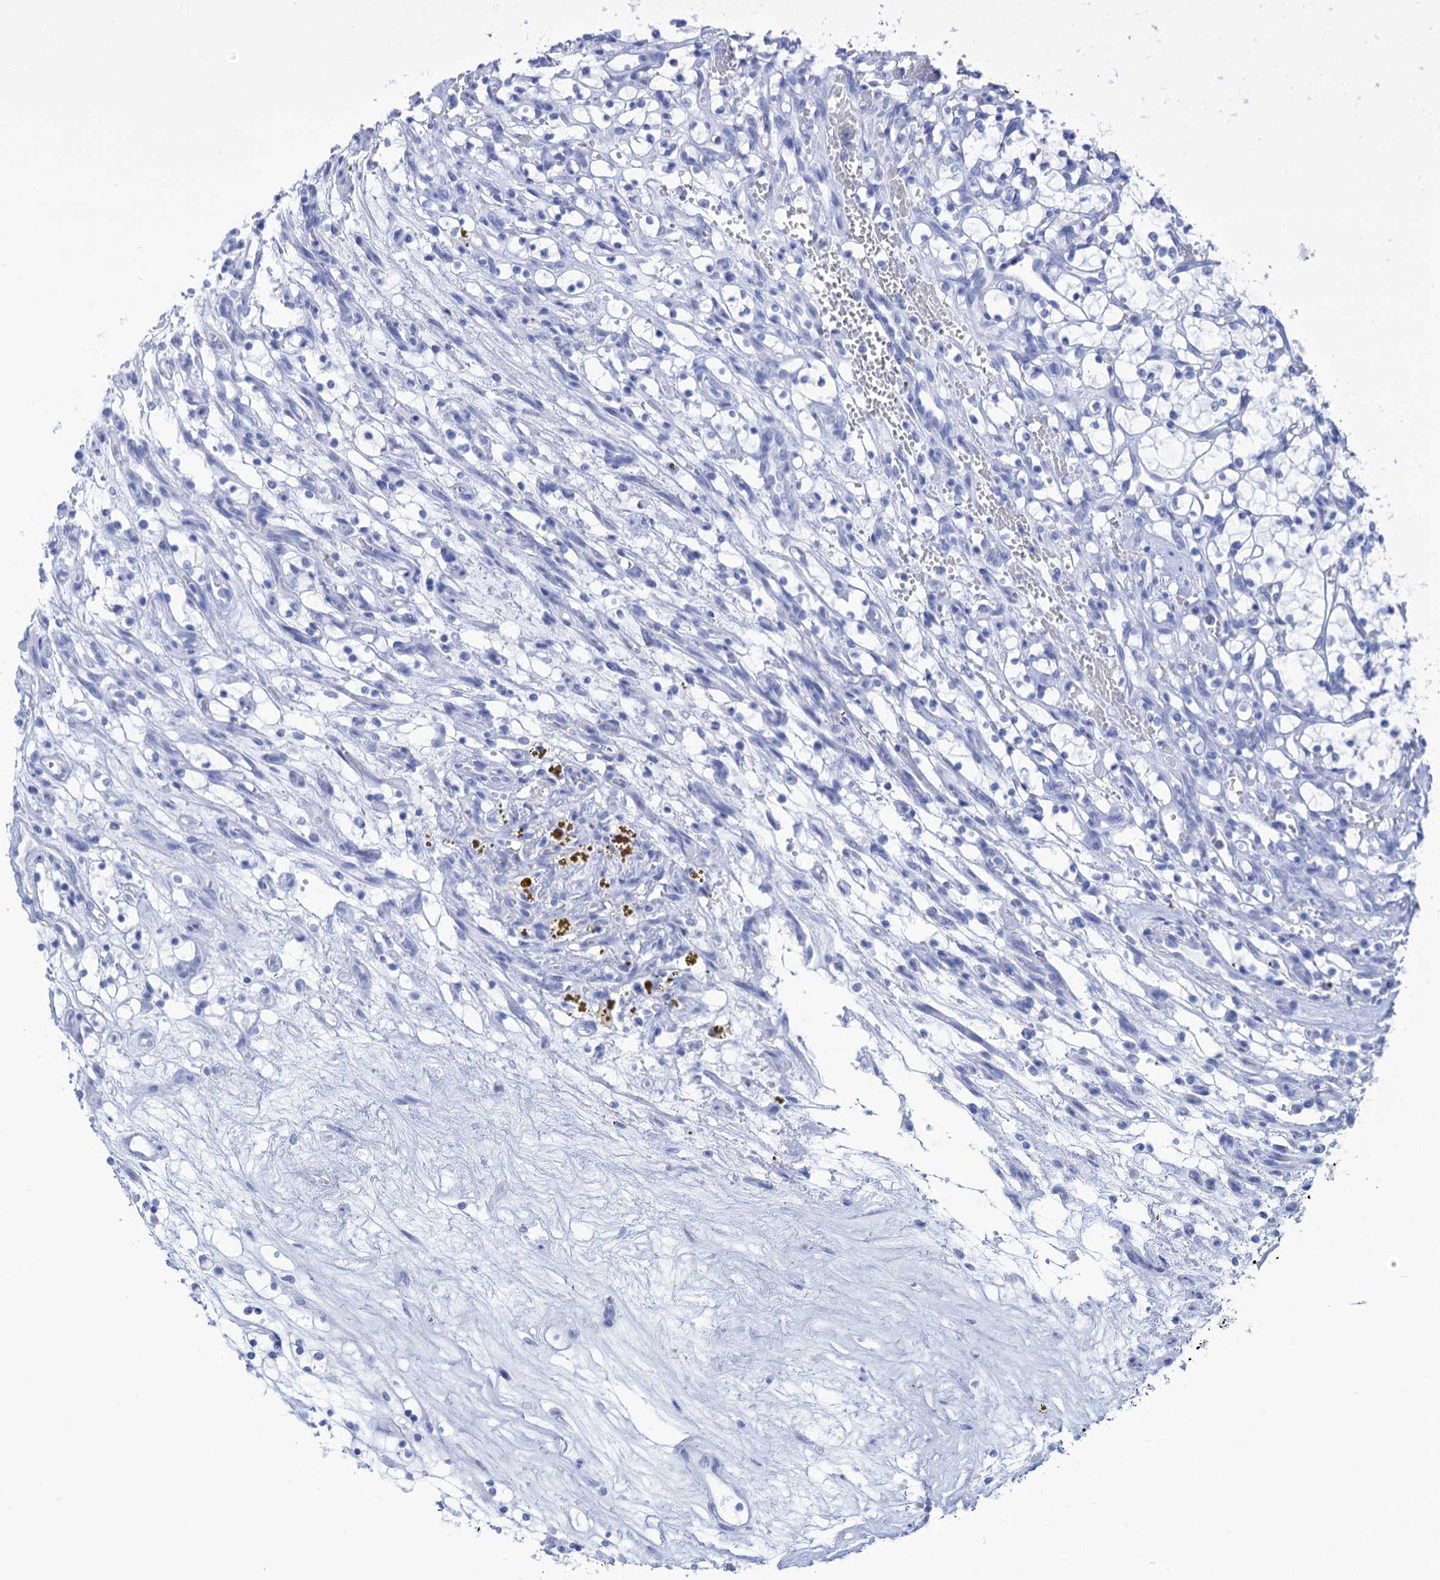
{"staining": {"intensity": "negative", "quantity": "none", "location": "none"}, "tissue": "renal cancer", "cell_type": "Tumor cells", "image_type": "cancer", "snomed": [{"axis": "morphology", "description": "Adenocarcinoma, NOS"}, {"axis": "topography", "description": "Kidney"}], "caption": "Human adenocarcinoma (renal) stained for a protein using immunohistochemistry demonstrates no staining in tumor cells.", "gene": "CABYR", "patient": {"sex": "female", "age": 69}}